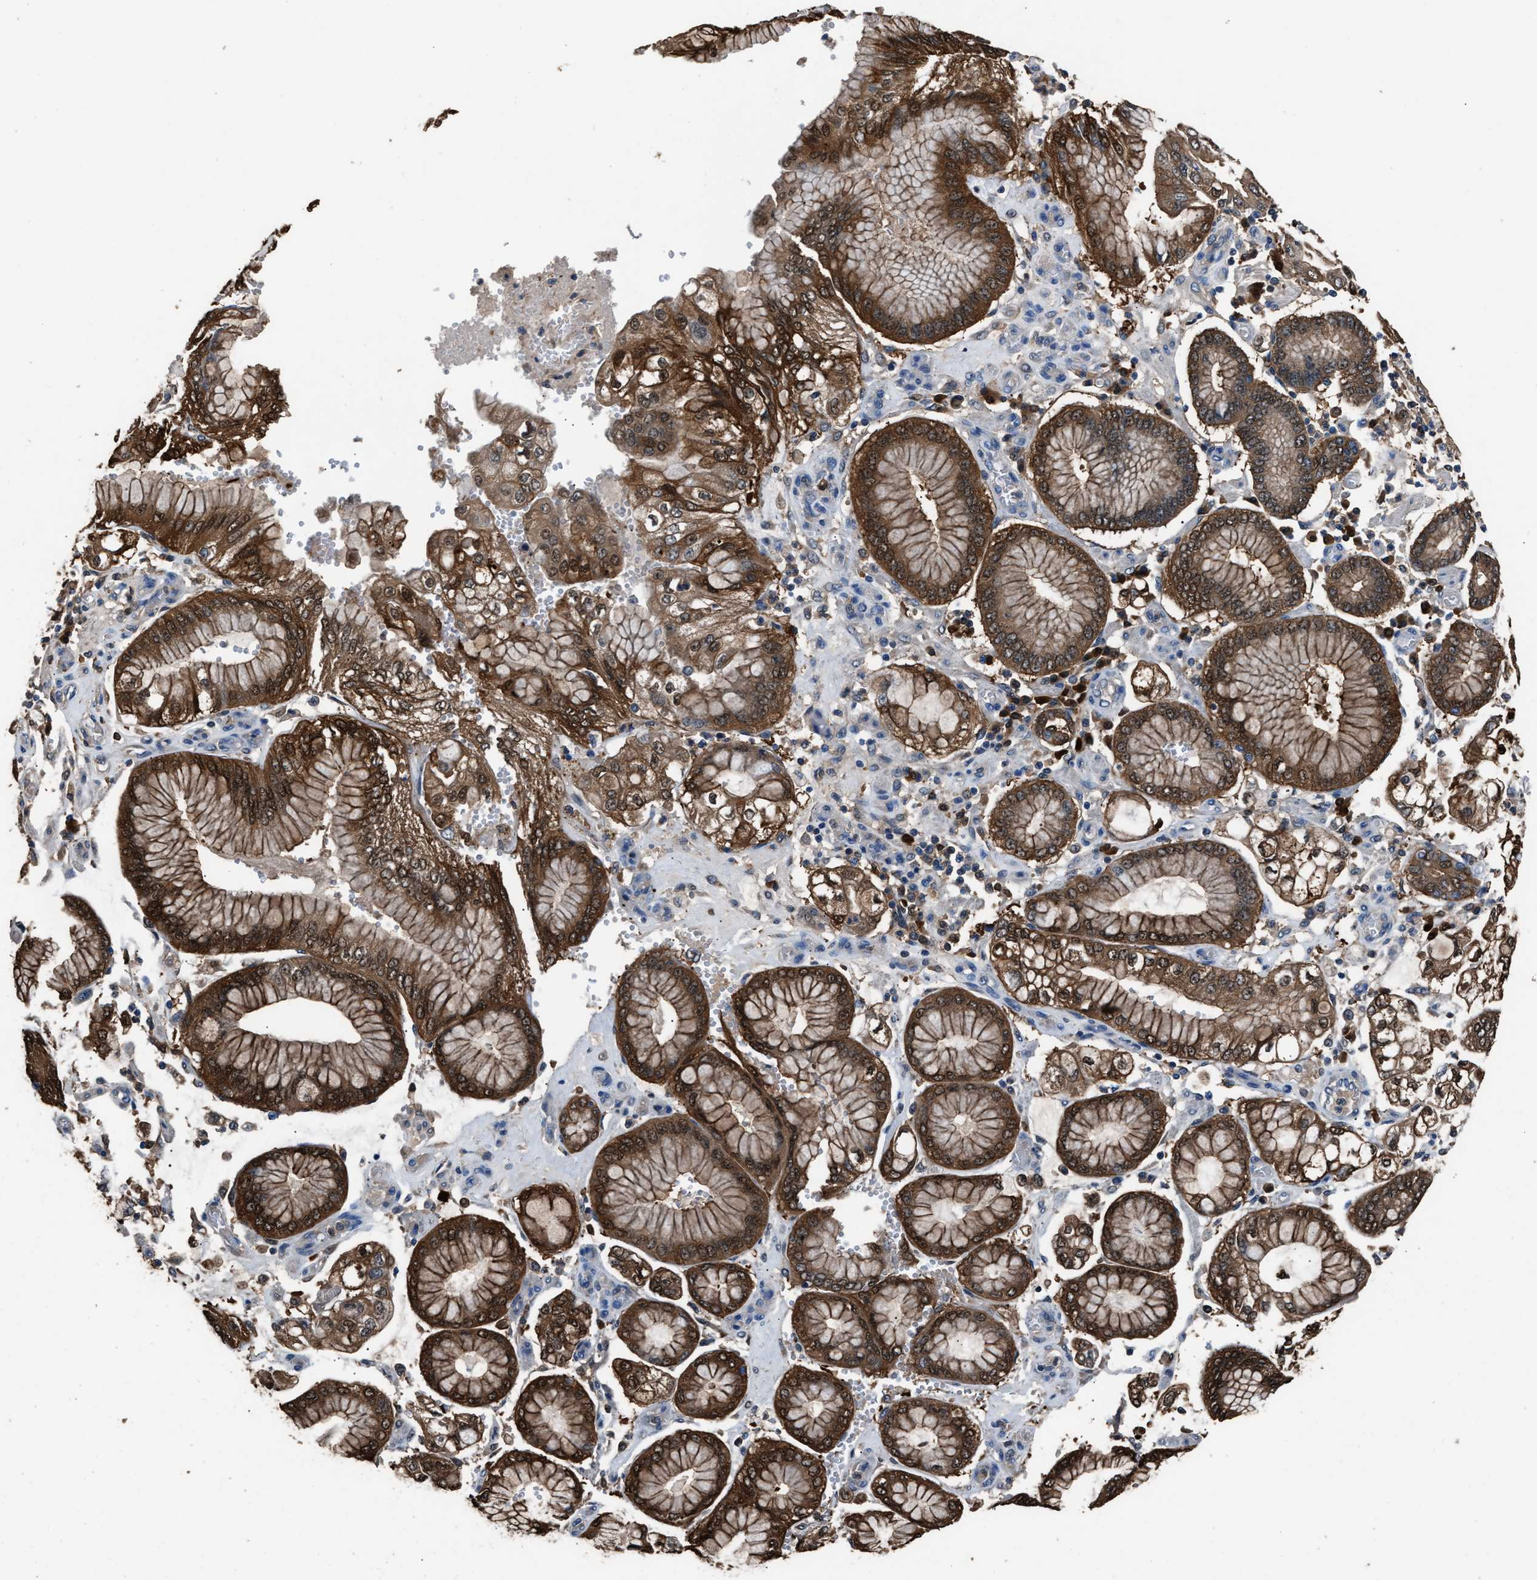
{"staining": {"intensity": "strong", "quantity": ">75%", "location": "cytoplasmic/membranous"}, "tissue": "stomach cancer", "cell_type": "Tumor cells", "image_type": "cancer", "snomed": [{"axis": "morphology", "description": "Adenocarcinoma, NOS"}, {"axis": "topography", "description": "Stomach"}], "caption": "Adenocarcinoma (stomach) tissue exhibits strong cytoplasmic/membranous staining in approximately >75% of tumor cells", "gene": "GSTP1", "patient": {"sex": "male", "age": 76}}